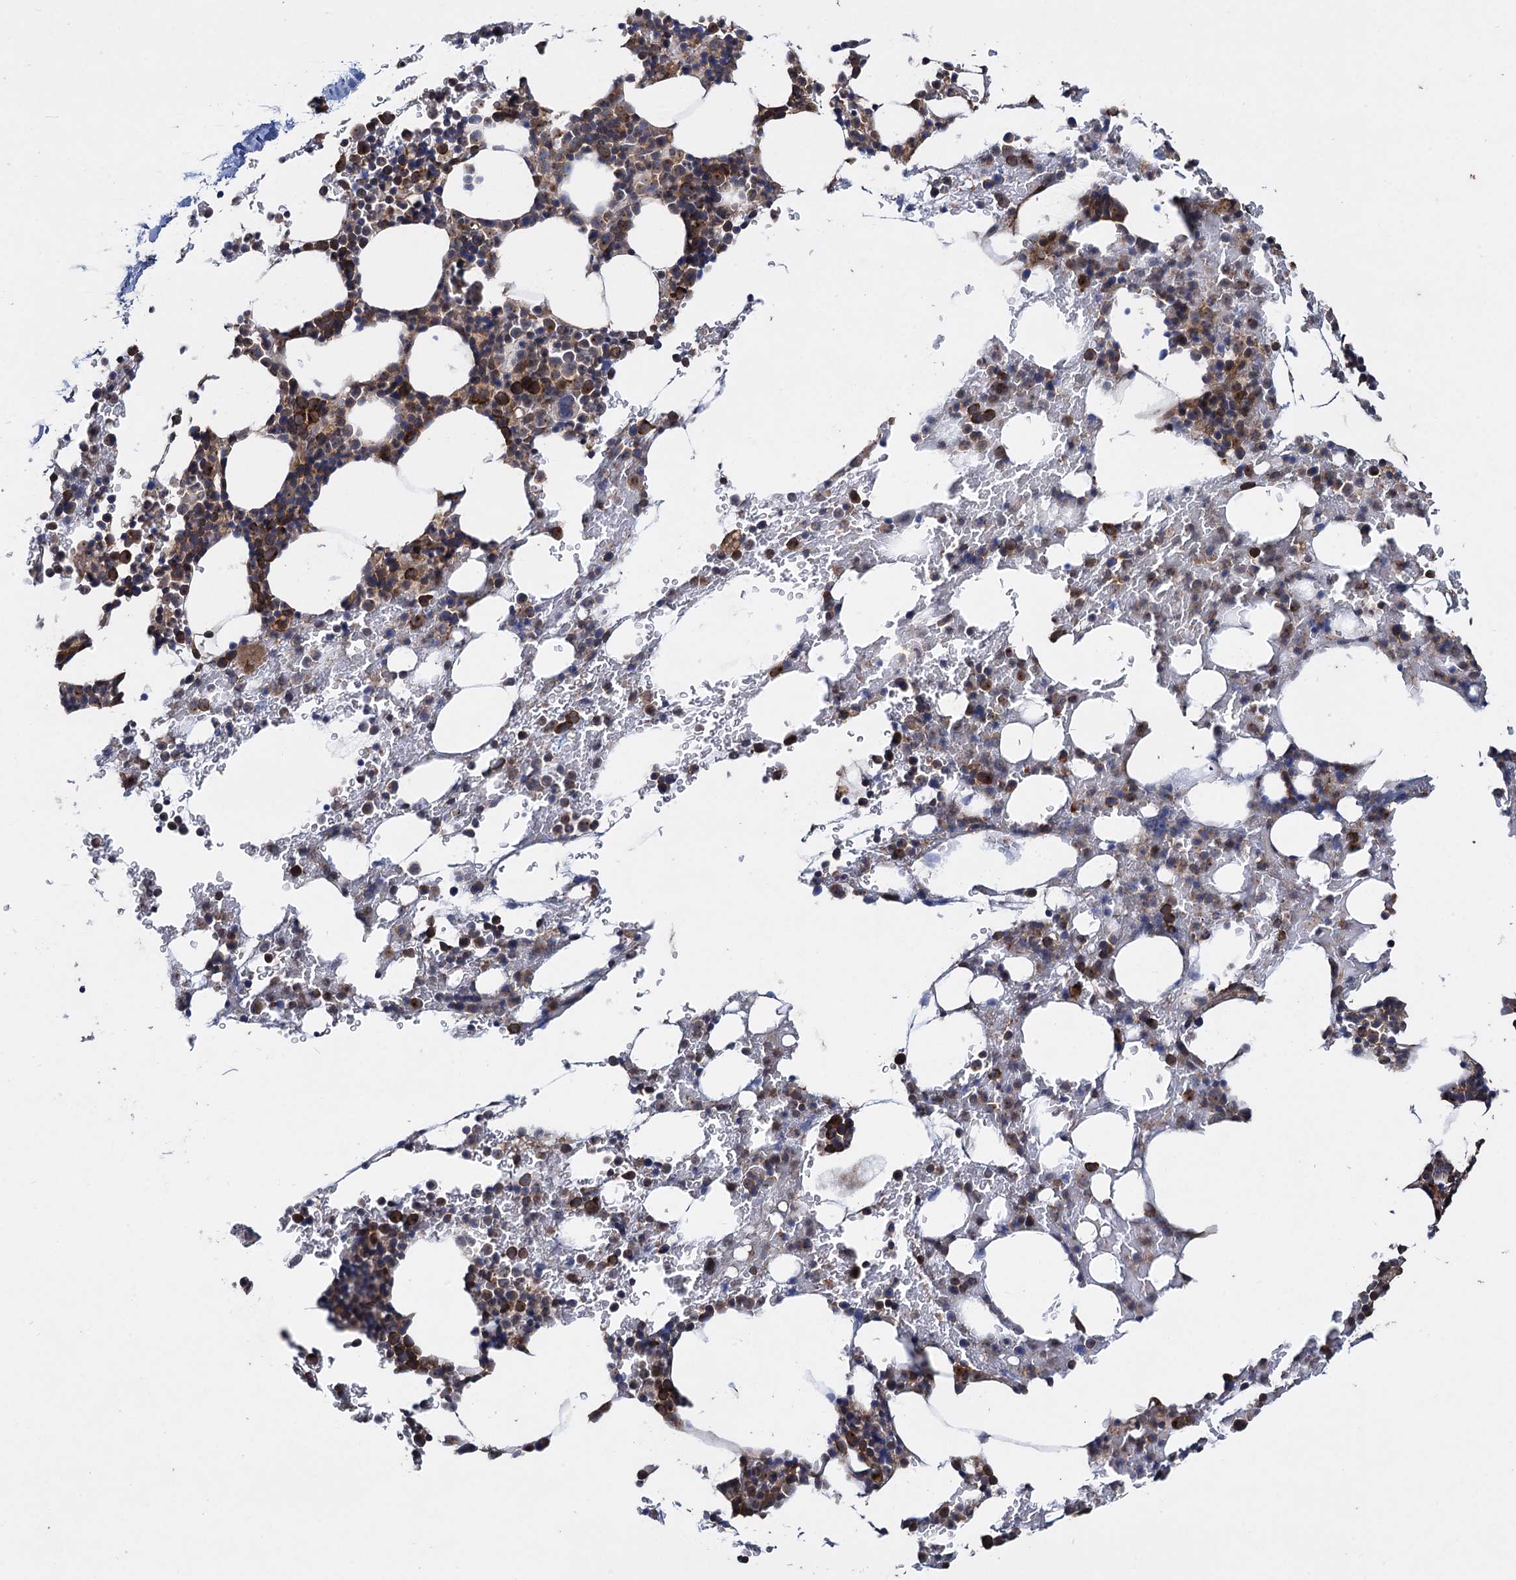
{"staining": {"intensity": "strong", "quantity": "25%-75%", "location": "cytoplasmic/membranous"}, "tissue": "bone marrow", "cell_type": "Hematopoietic cells", "image_type": "normal", "snomed": [{"axis": "morphology", "description": "Normal tissue, NOS"}, {"axis": "morphology", "description": "Inflammation, NOS"}, {"axis": "topography", "description": "Bone marrow"}], "caption": "IHC (DAB) staining of unremarkable human bone marrow shows strong cytoplasmic/membranous protein expression in approximately 25%-75% of hematopoietic cells.", "gene": "HAUS1", "patient": {"sex": "male", "age": 41}}